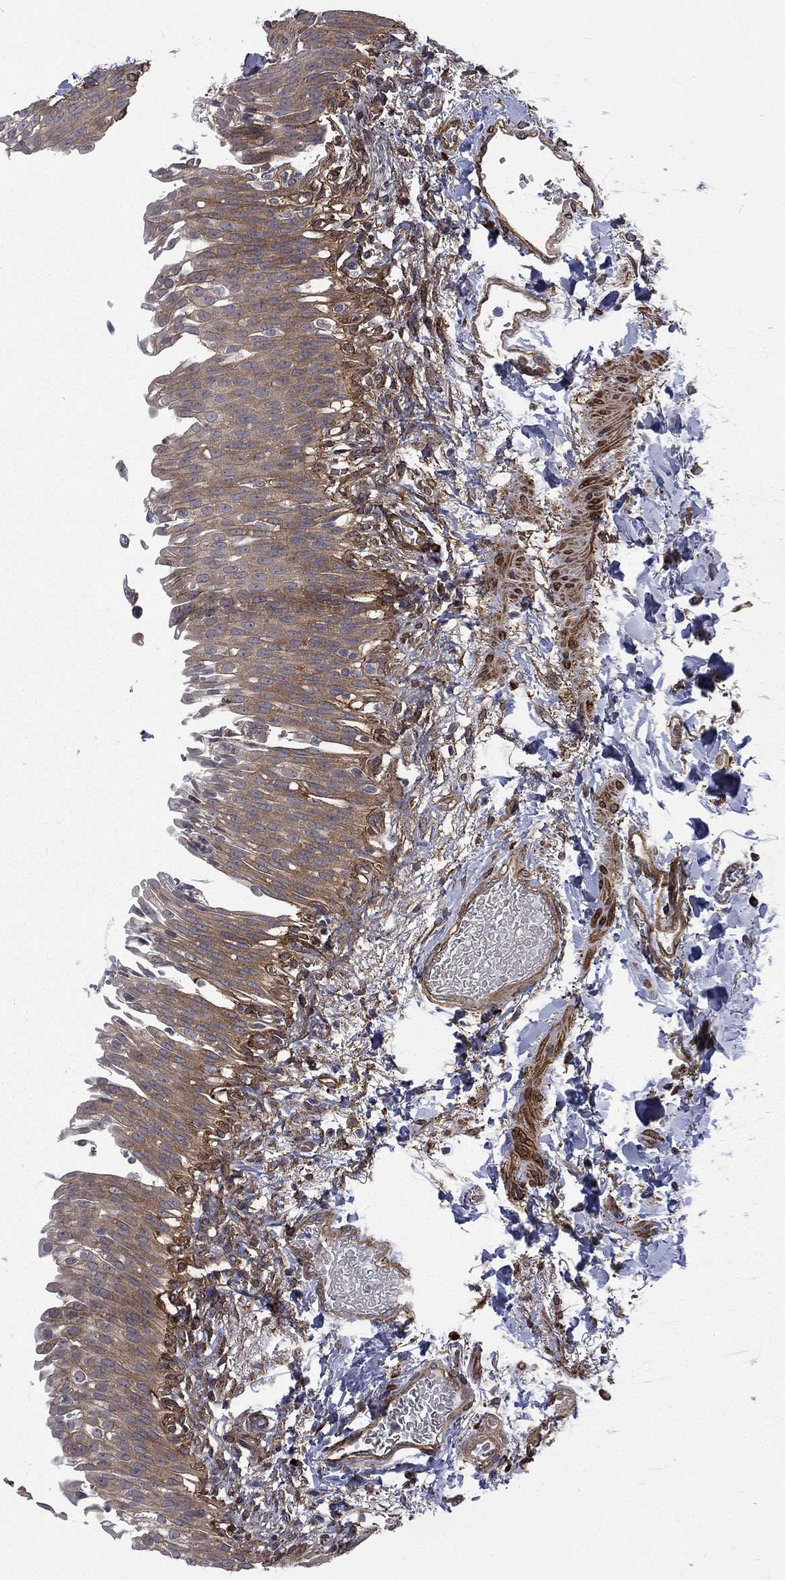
{"staining": {"intensity": "moderate", "quantity": "25%-75%", "location": "cytoplasmic/membranous"}, "tissue": "urinary bladder", "cell_type": "Urothelial cells", "image_type": "normal", "snomed": [{"axis": "morphology", "description": "Normal tissue, NOS"}, {"axis": "topography", "description": "Urinary bladder"}], "caption": "Protein analysis of benign urinary bladder demonstrates moderate cytoplasmic/membranous positivity in about 25%-75% of urothelial cells.", "gene": "PPFIBP1", "patient": {"sex": "female", "age": 60}}